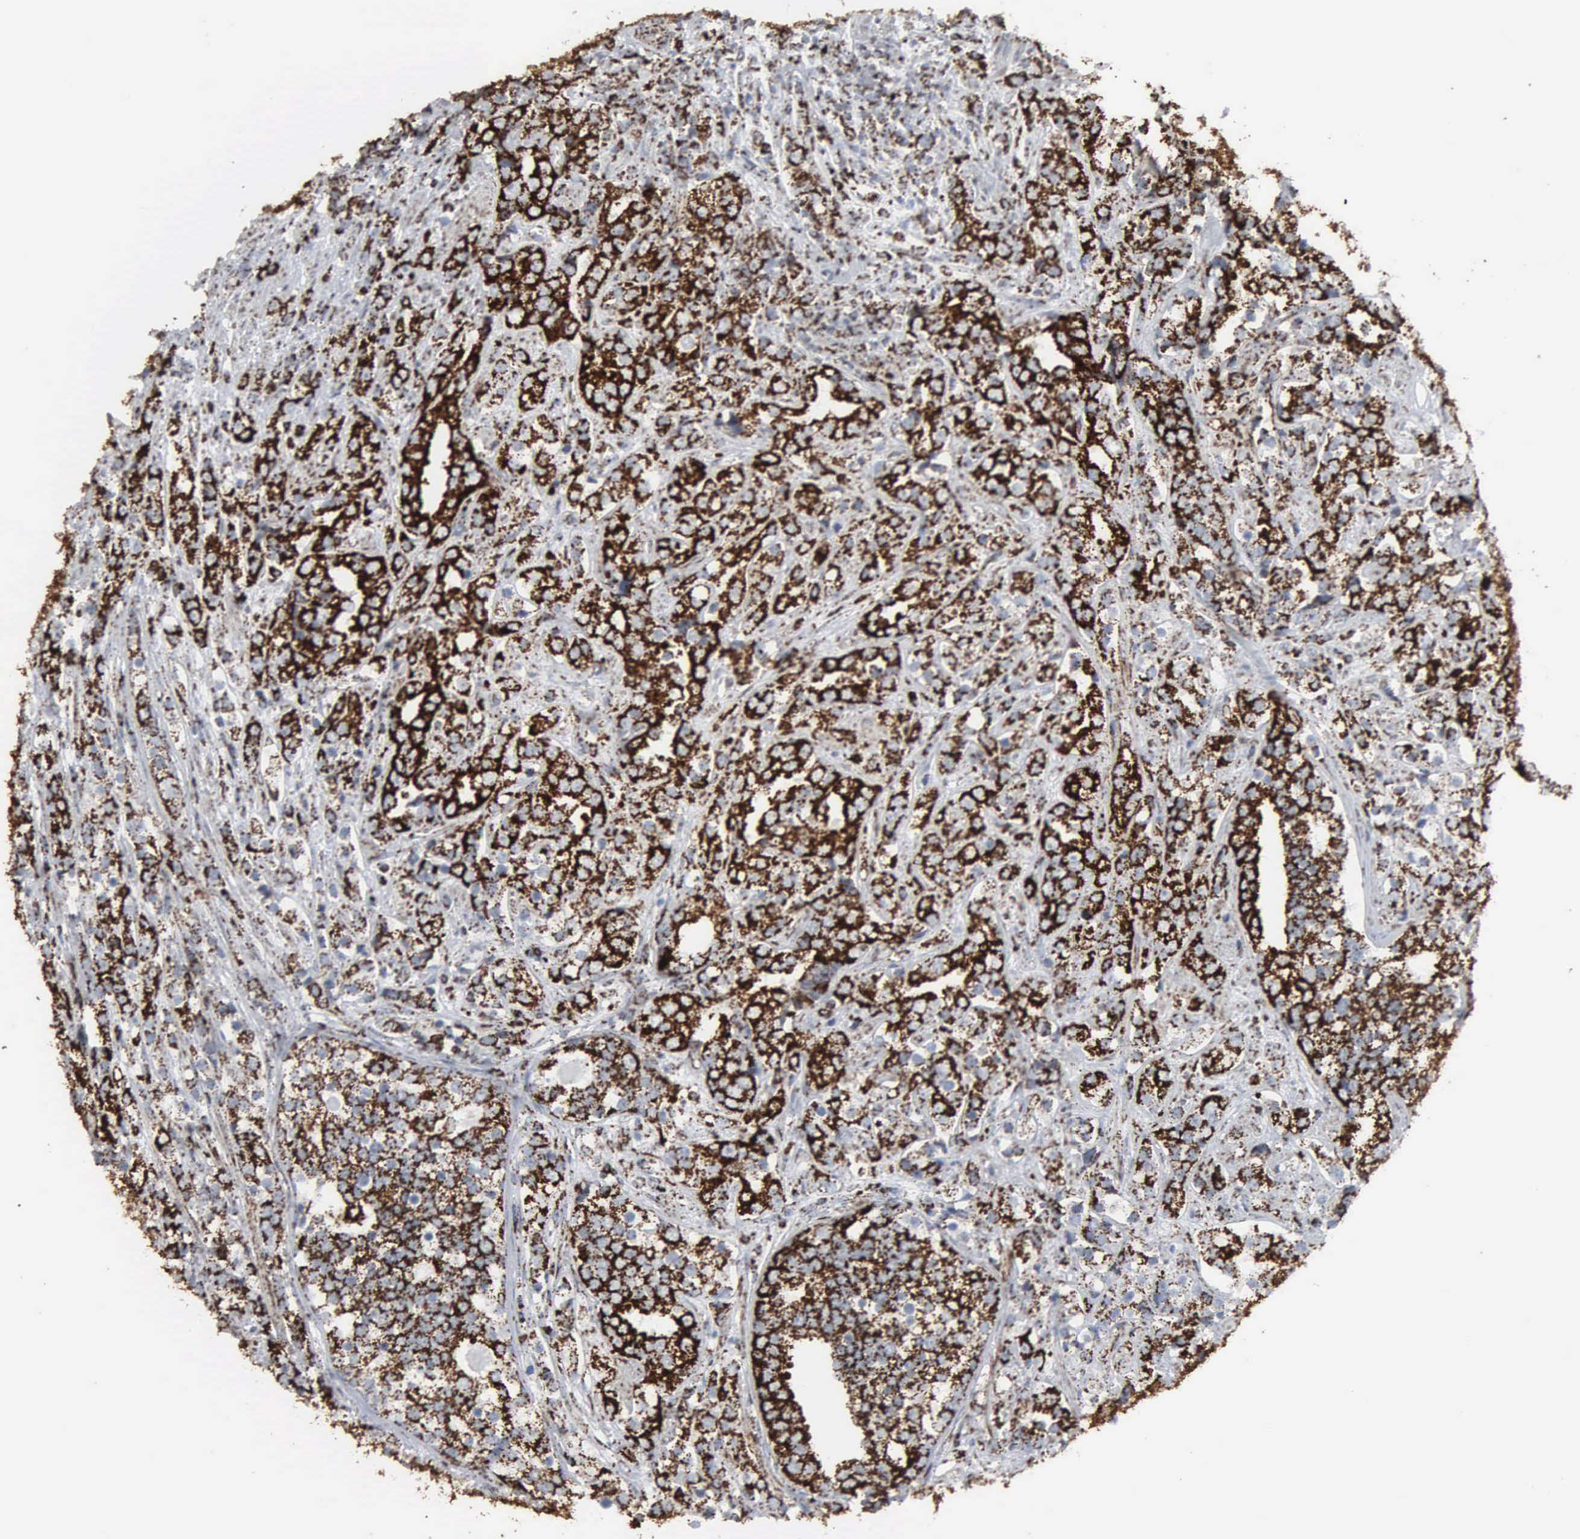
{"staining": {"intensity": "strong", "quantity": ">75%", "location": "cytoplasmic/membranous"}, "tissue": "prostate cancer", "cell_type": "Tumor cells", "image_type": "cancer", "snomed": [{"axis": "morphology", "description": "Adenocarcinoma, High grade"}, {"axis": "topography", "description": "Prostate"}], "caption": "Immunohistochemical staining of human prostate adenocarcinoma (high-grade) demonstrates strong cytoplasmic/membranous protein expression in about >75% of tumor cells. (Brightfield microscopy of DAB IHC at high magnification).", "gene": "HSPA9", "patient": {"sex": "male", "age": 71}}